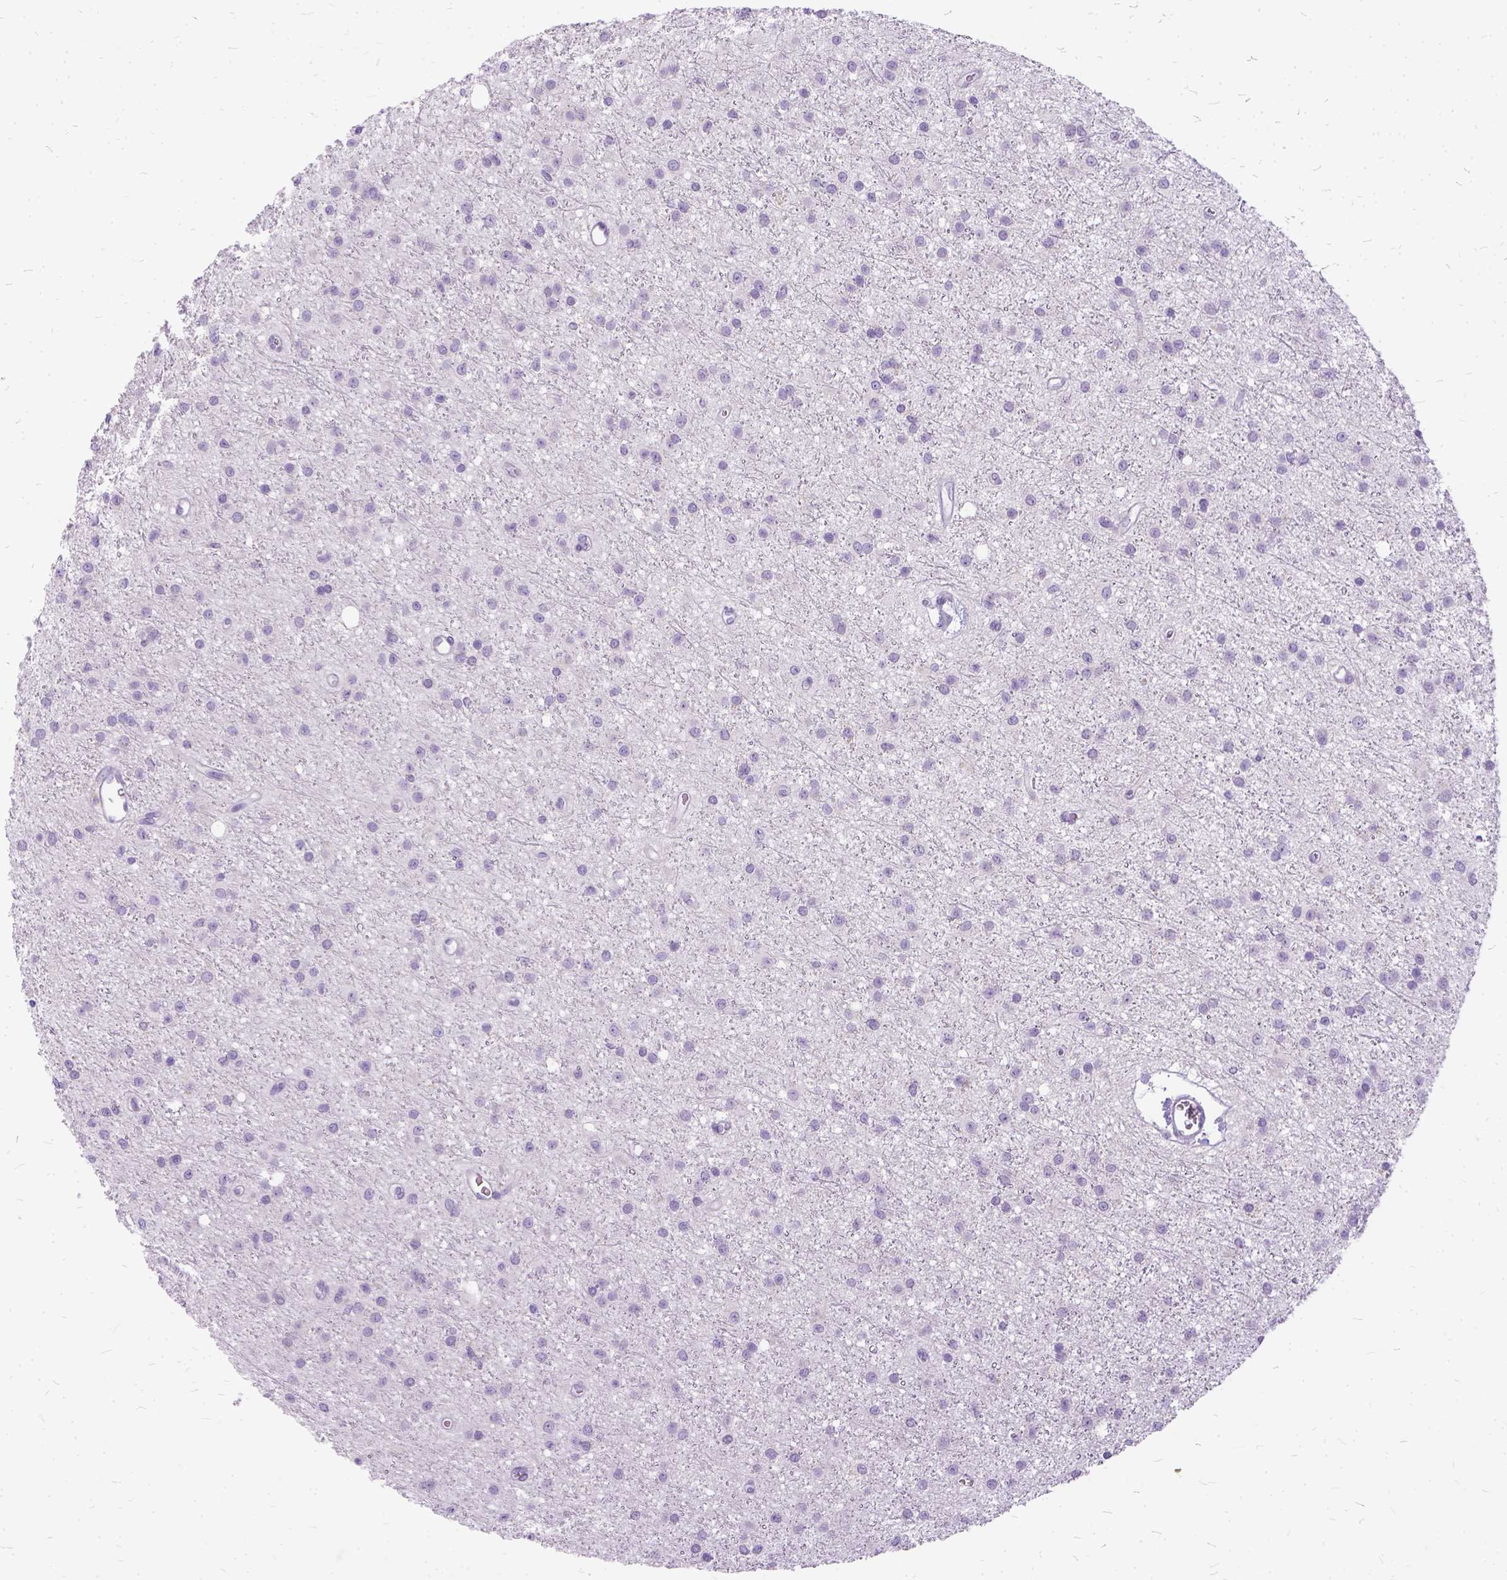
{"staining": {"intensity": "negative", "quantity": "none", "location": "none"}, "tissue": "glioma", "cell_type": "Tumor cells", "image_type": "cancer", "snomed": [{"axis": "morphology", "description": "Glioma, malignant, Low grade"}, {"axis": "topography", "description": "Brain"}], "caption": "Tumor cells are negative for protein expression in human glioma. The staining is performed using DAB (3,3'-diaminobenzidine) brown chromogen with nuclei counter-stained in using hematoxylin.", "gene": "FDX1", "patient": {"sex": "male", "age": 27}}